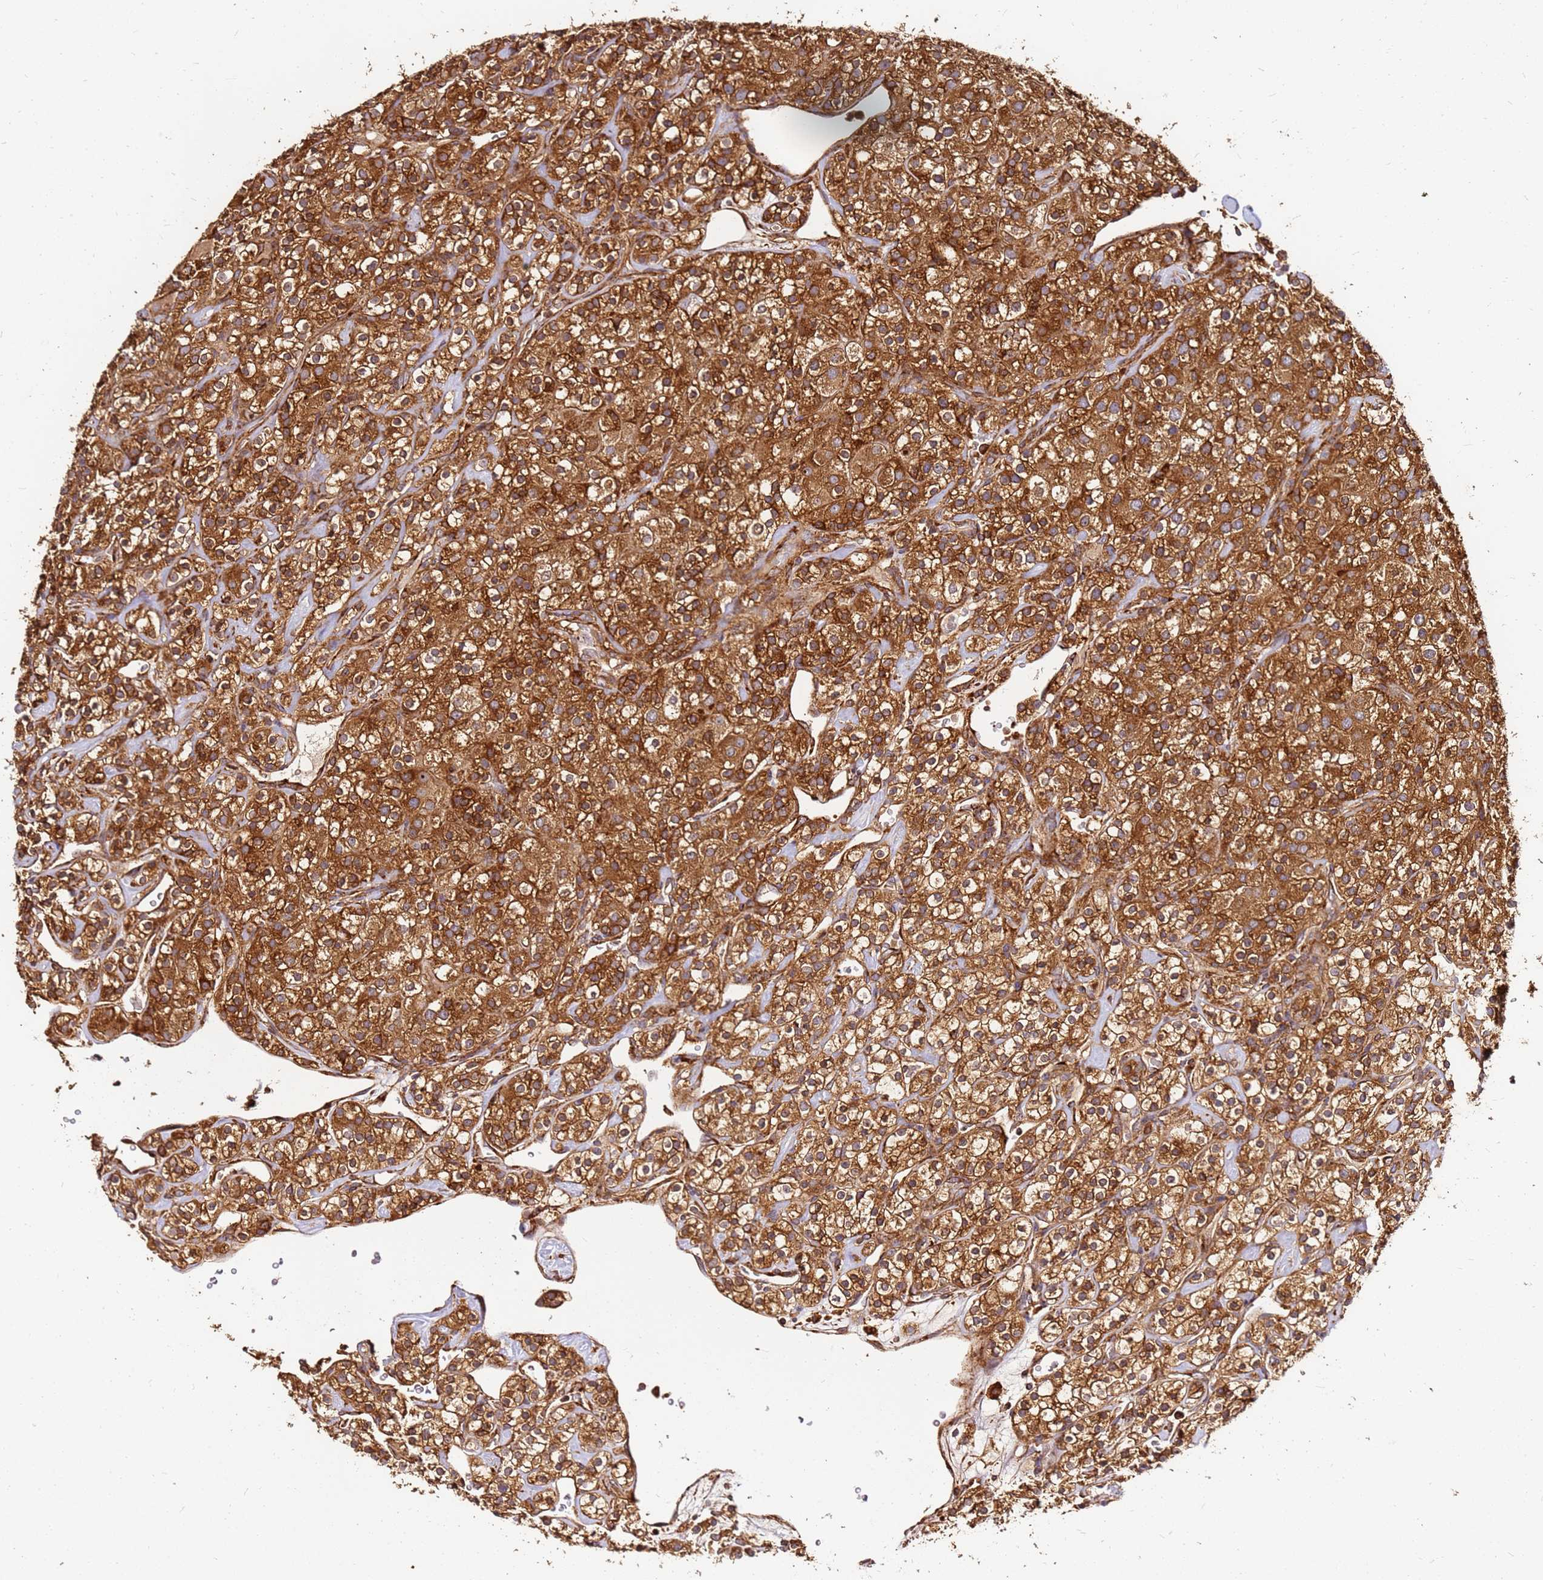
{"staining": {"intensity": "strong", "quantity": ">75%", "location": "cytoplasmic/membranous"}, "tissue": "renal cancer", "cell_type": "Tumor cells", "image_type": "cancer", "snomed": [{"axis": "morphology", "description": "Adenocarcinoma, NOS"}, {"axis": "topography", "description": "Kidney"}], "caption": "About >75% of tumor cells in human renal cancer reveal strong cytoplasmic/membranous protein staining as visualized by brown immunohistochemical staining.", "gene": "DVL3", "patient": {"sex": "male", "age": 77}}